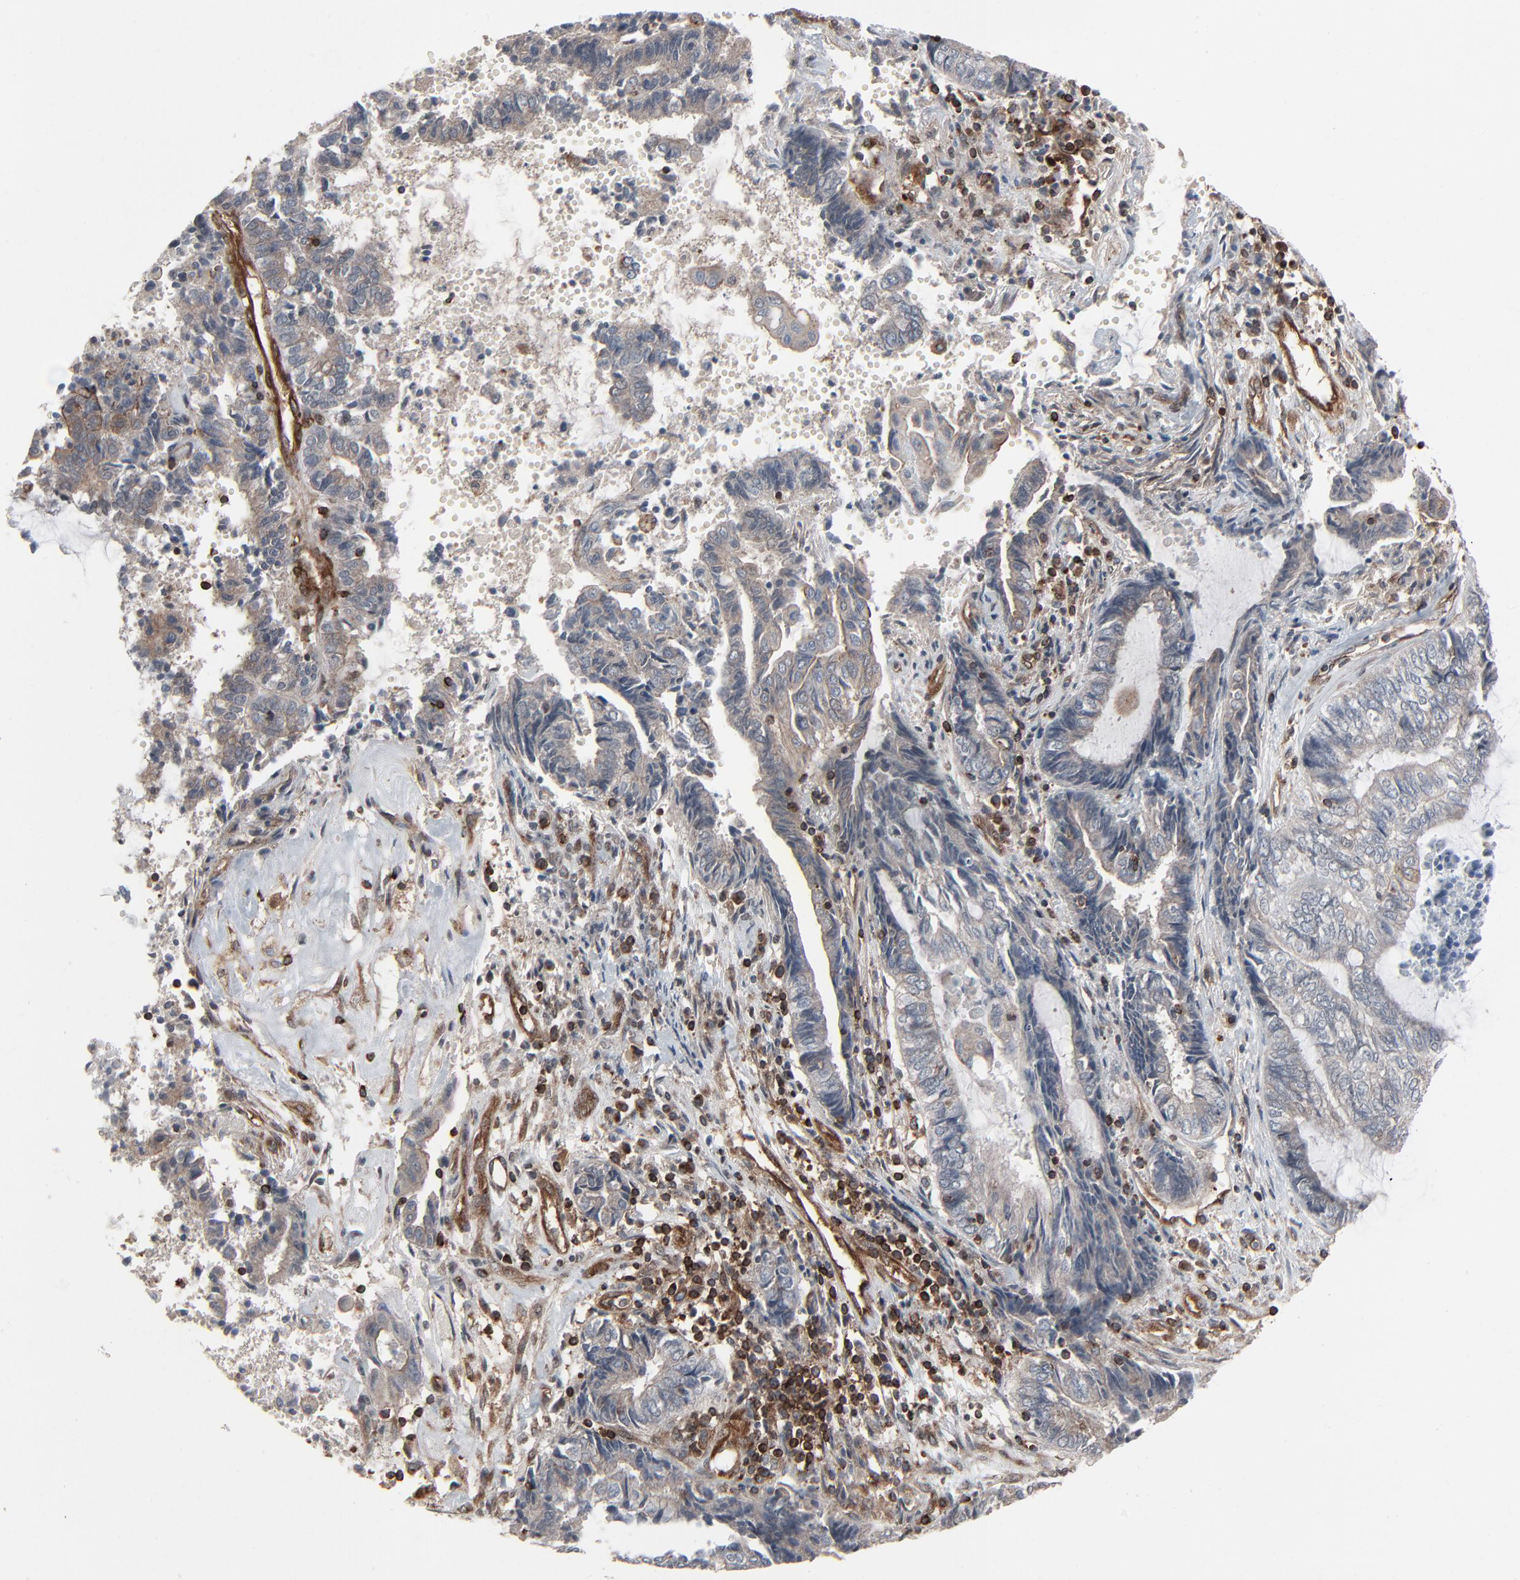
{"staining": {"intensity": "negative", "quantity": "none", "location": "none"}, "tissue": "endometrial cancer", "cell_type": "Tumor cells", "image_type": "cancer", "snomed": [{"axis": "morphology", "description": "Adenocarcinoma, NOS"}, {"axis": "topography", "description": "Uterus"}, {"axis": "topography", "description": "Endometrium"}], "caption": "The photomicrograph demonstrates no staining of tumor cells in endometrial cancer (adenocarcinoma).", "gene": "OPTN", "patient": {"sex": "female", "age": 70}}